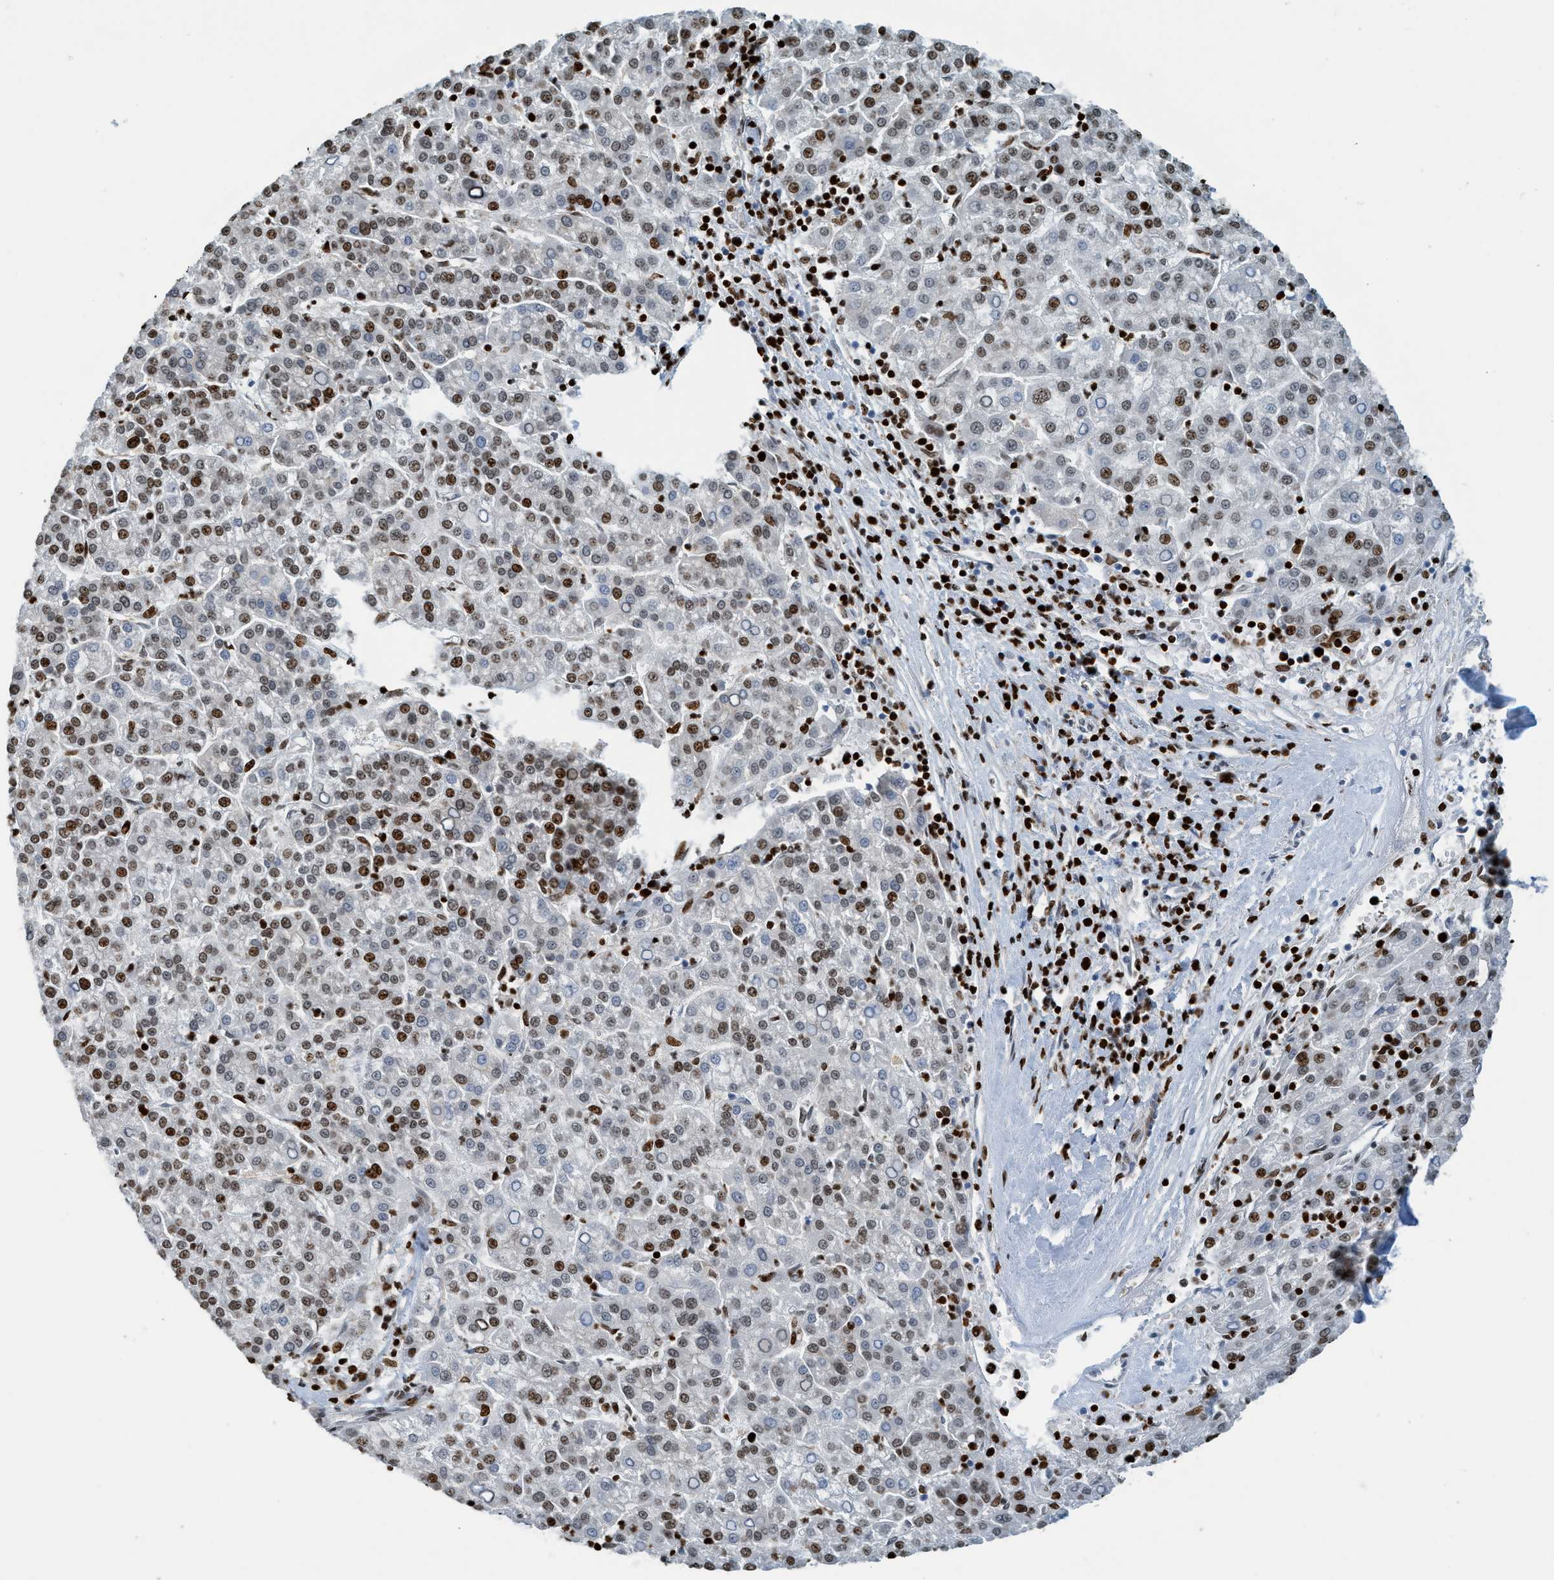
{"staining": {"intensity": "moderate", "quantity": "25%-75%", "location": "nuclear"}, "tissue": "liver cancer", "cell_type": "Tumor cells", "image_type": "cancer", "snomed": [{"axis": "morphology", "description": "Carcinoma, Hepatocellular, NOS"}, {"axis": "topography", "description": "Liver"}], "caption": "Tumor cells demonstrate medium levels of moderate nuclear expression in approximately 25%-75% of cells in human liver hepatocellular carcinoma.", "gene": "SH3D19", "patient": {"sex": "female", "age": 58}}